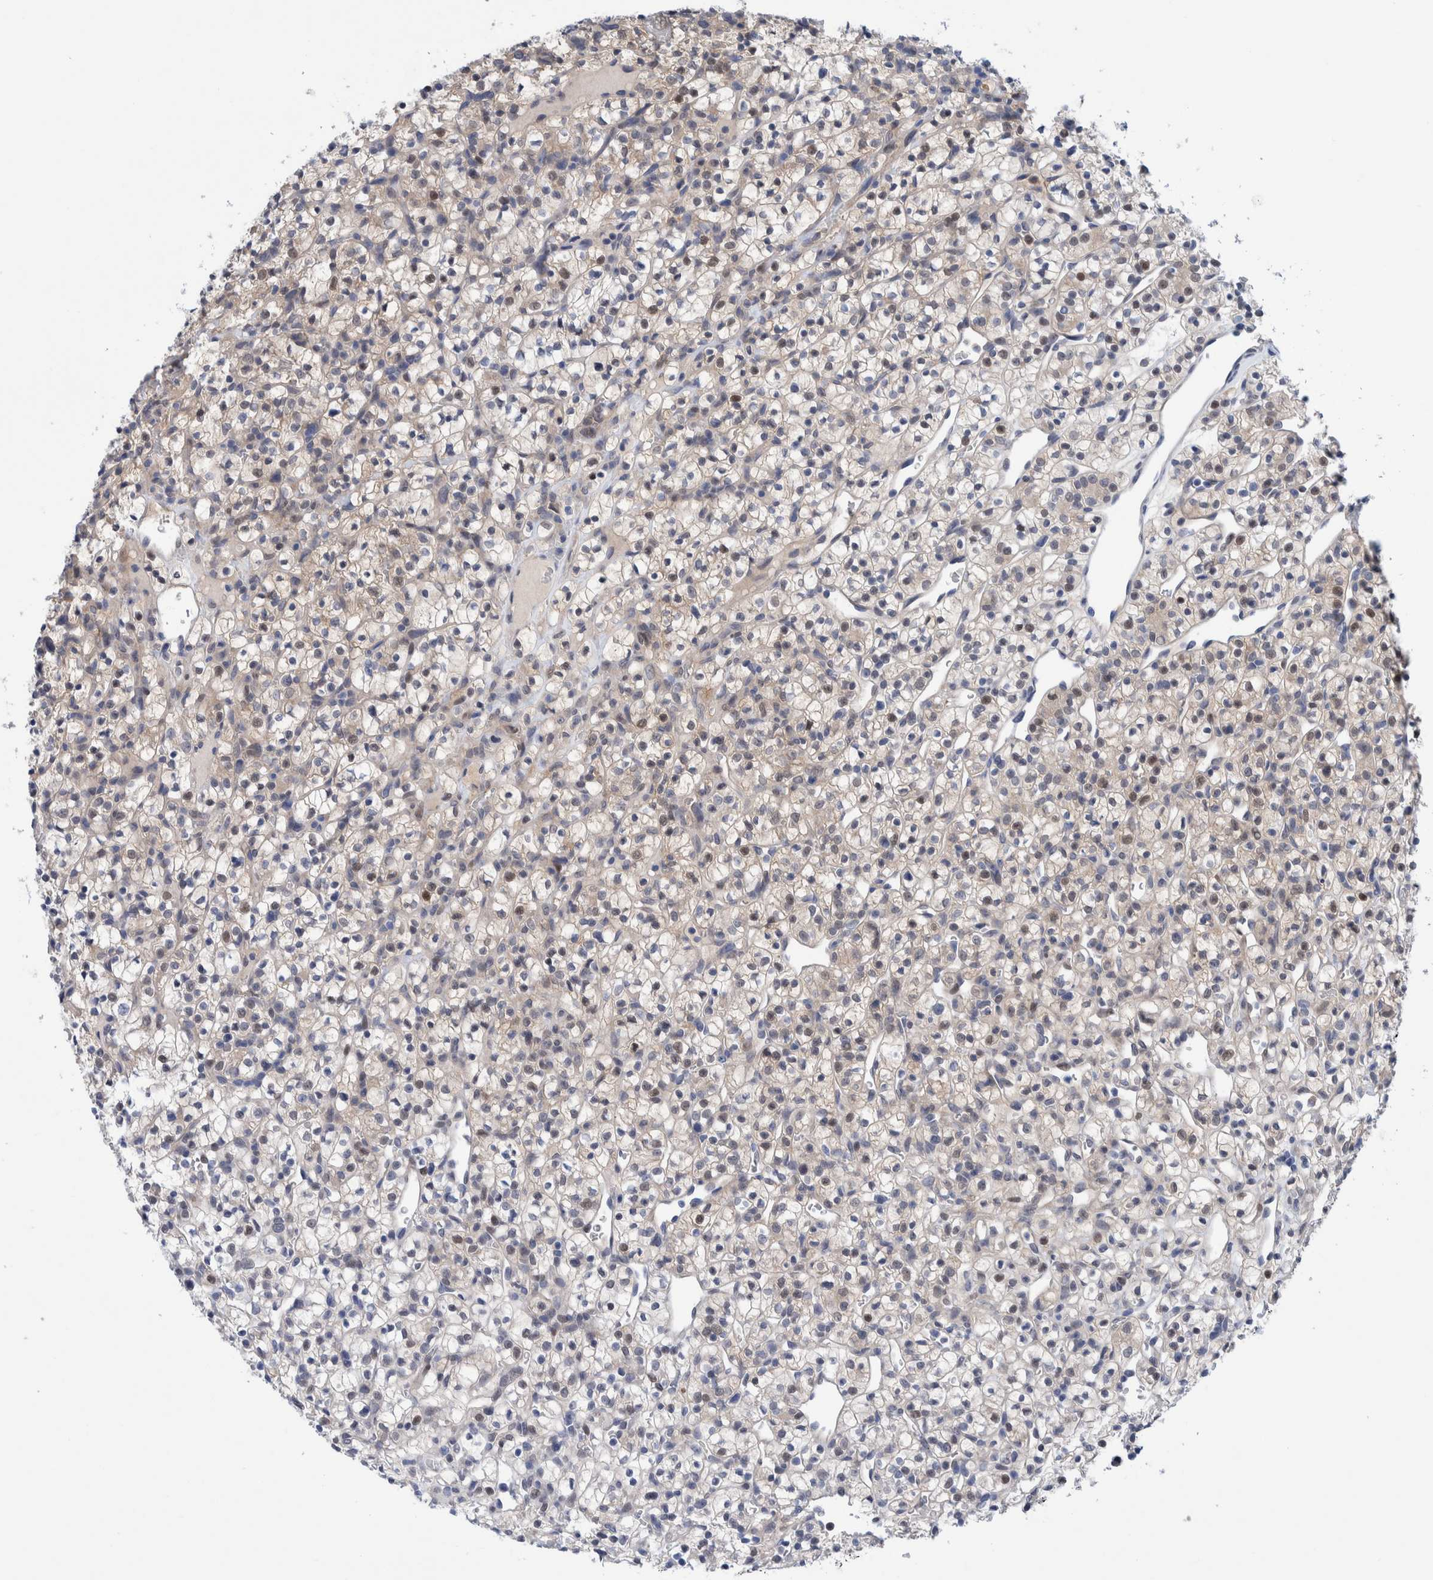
{"staining": {"intensity": "moderate", "quantity": "<25%", "location": "nuclear"}, "tissue": "renal cancer", "cell_type": "Tumor cells", "image_type": "cancer", "snomed": [{"axis": "morphology", "description": "Adenocarcinoma, NOS"}, {"axis": "topography", "description": "Kidney"}], "caption": "Immunohistochemistry (IHC) image of neoplastic tissue: human adenocarcinoma (renal) stained using immunohistochemistry (IHC) exhibits low levels of moderate protein expression localized specifically in the nuclear of tumor cells, appearing as a nuclear brown color.", "gene": "PFAS", "patient": {"sex": "female", "age": 57}}